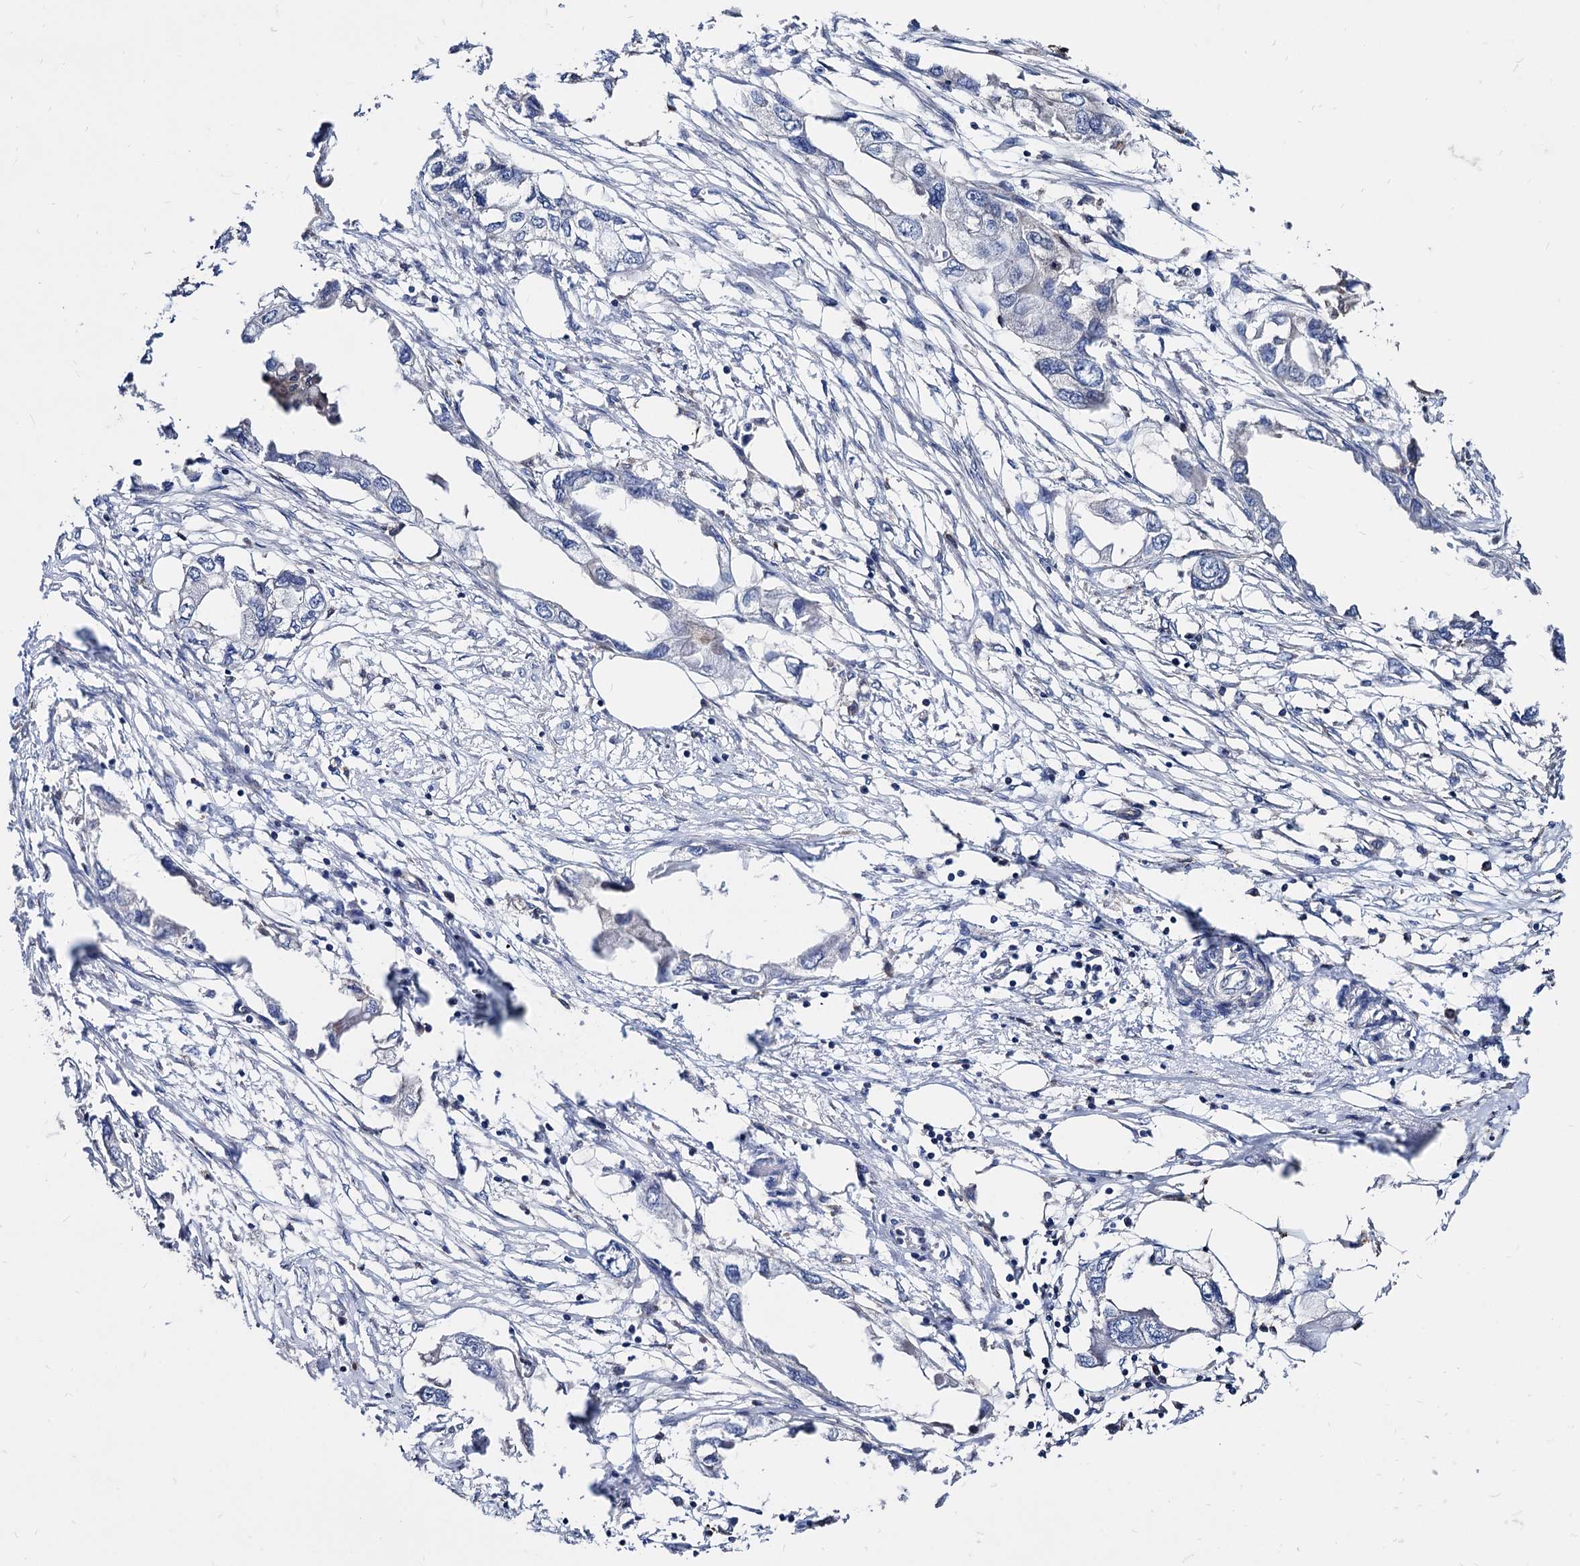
{"staining": {"intensity": "negative", "quantity": "none", "location": "none"}, "tissue": "endometrial cancer", "cell_type": "Tumor cells", "image_type": "cancer", "snomed": [{"axis": "morphology", "description": "Adenocarcinoma, NOS"}, {"axis": "morphology", "description": "Adenocarcinoma, metastatic, NOS"}, {"axis": "topography", "description": "Adipose tissue"}, {"axis": "topography", "description": "Endometrium"}], "caption": "A high-resolution photomicrograph shows immunohistochemistry staining of endometrial metastatic adenocarcinoma, which reveals no significant expression in tumor cells. (Brightfield microscopy of DAB immunohistochemistry at high magnification).", "gene": "CPPED1", "patient": {"sex": "female", "age": 67}}